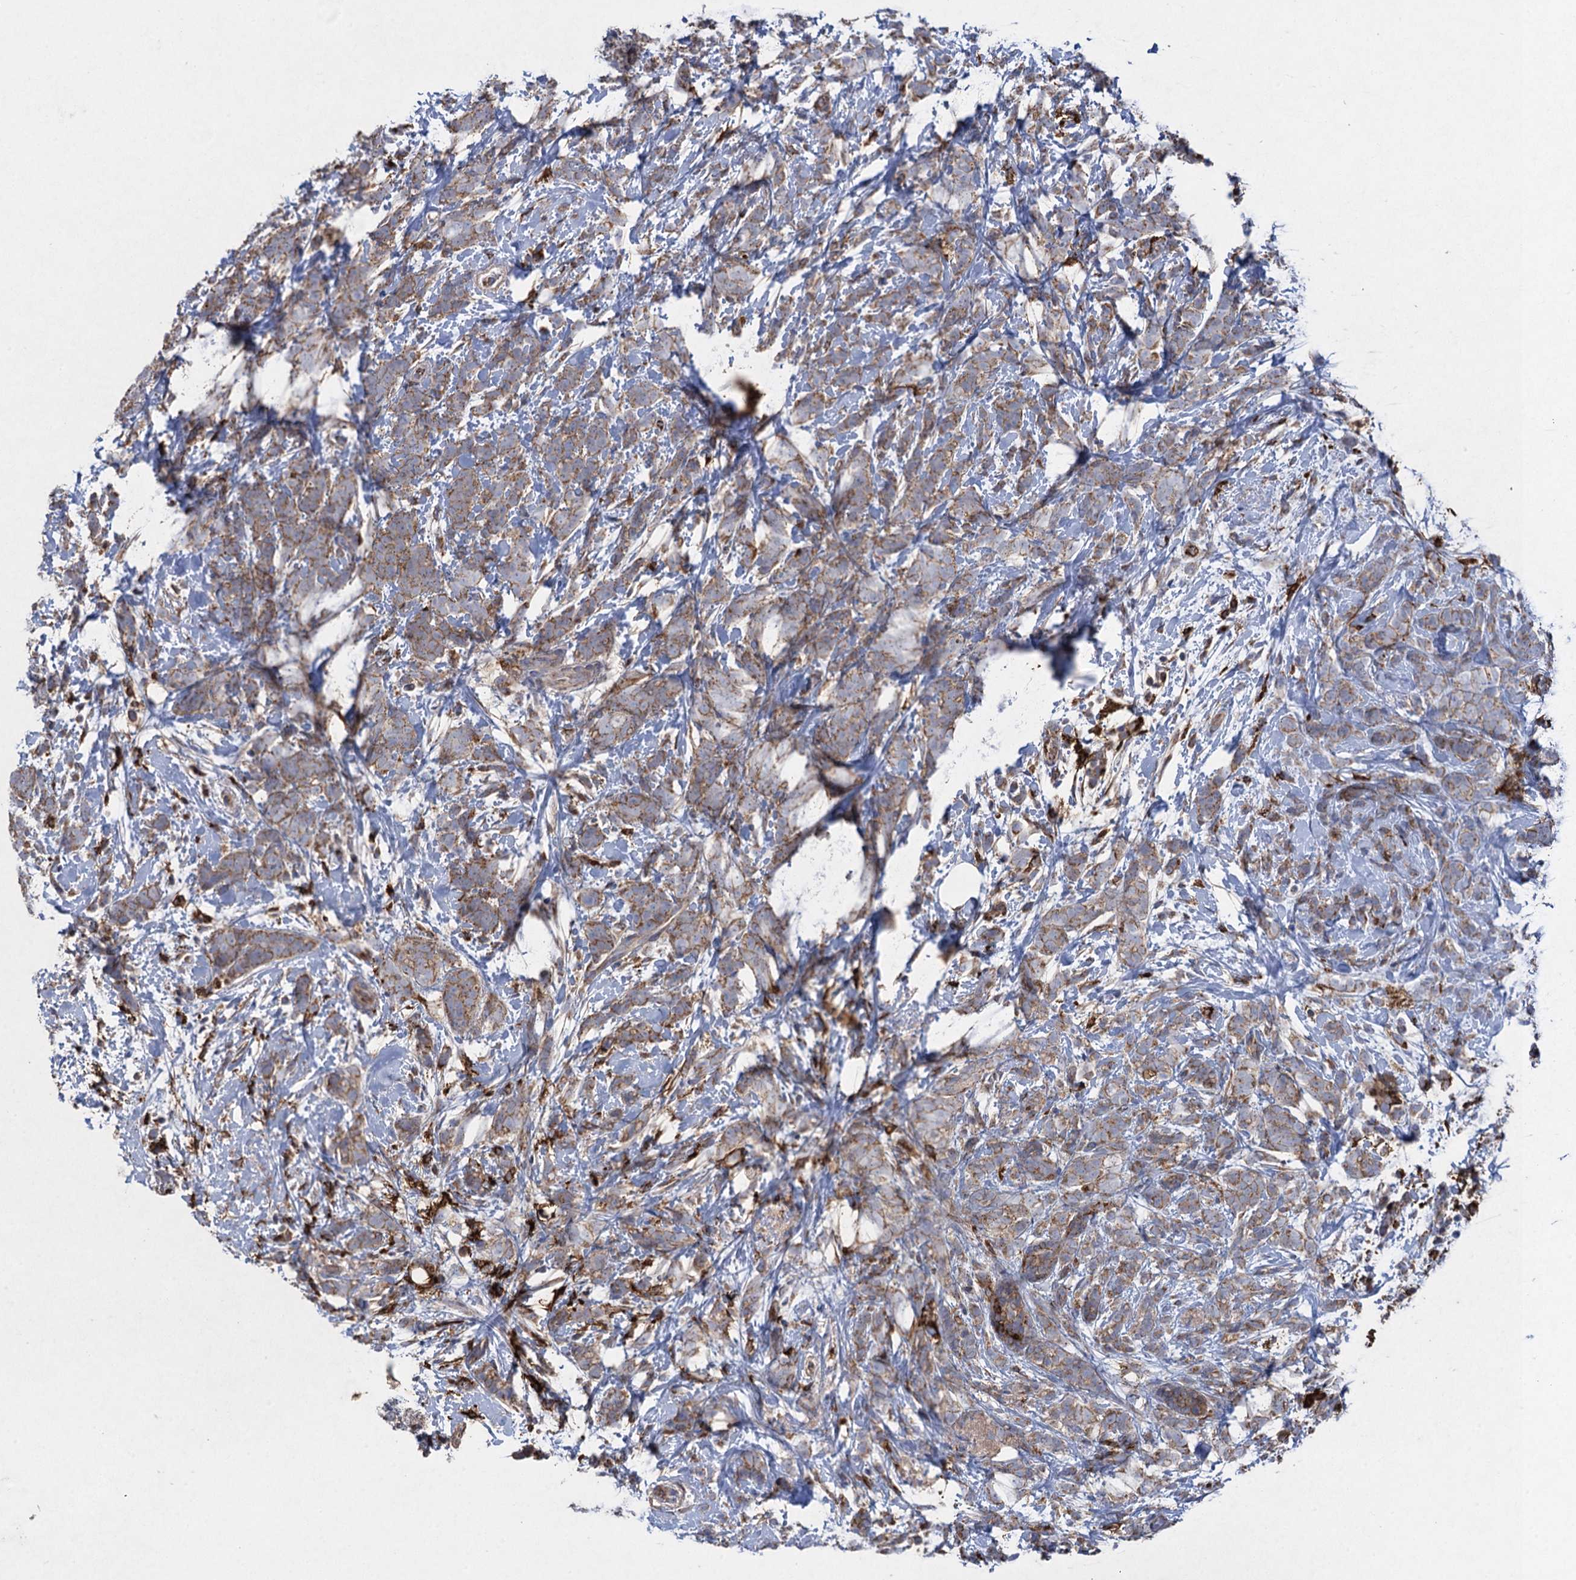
{"staining": {"intensity": "weak", "quantity": ">75%", "location": "cytoplasmic/membranous"}, "tissue": "breast cancer", "cell_type": "Tumor cells", "image_type": "cancer", "snomed": [{"axis": "morphology", "description": "Lobular carcinoma"}, {"axis": "topography", "description": "Breast"}], "caption": "Human breast cancer (lobular carcinoma) stained with a protein marker demonstrates weak staining in tumor cells.", "gene": "TXNDC11", "patient": {"sex": "female", "age": 58}}